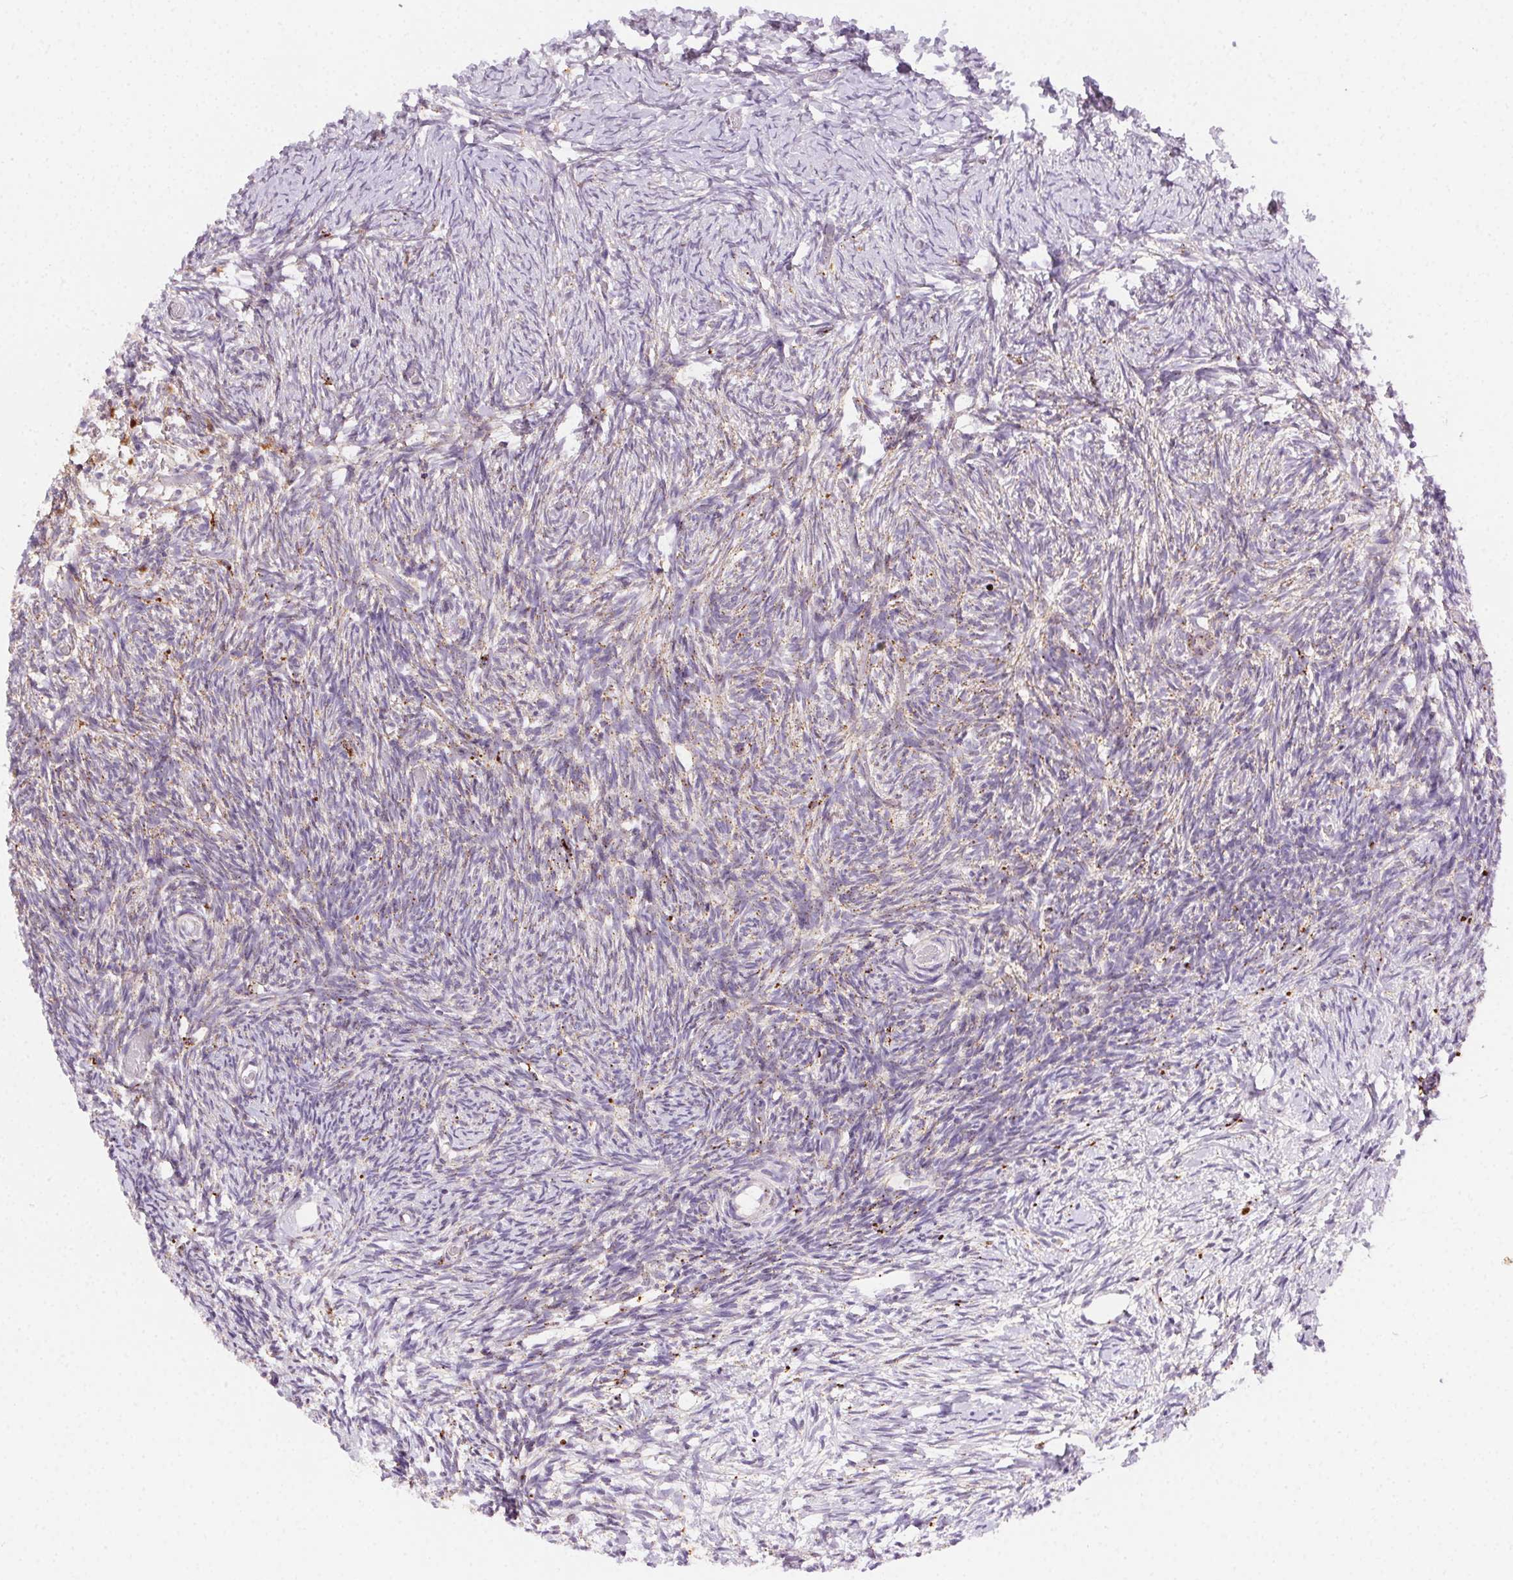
{"staining": {"intensity": "moderate", "quantity": "<25%", "location": "cytoplasmic/membranous"}, "tissue": "ovary", "cell_type": "Follicle cells", "image_type": "normal", "snomed": [{"axis": "morphology", "description": "Normal tissue, NOS"}, {"axis": "topography", "description": "Ovary"}], "caption": "Protein analysis of normal ovary exhibits moderate cytoplasmic/membranous expression in approximately <25% of follicle cells.", "gene": "SCPEP1", "patient": {"sex": "female", "age": 39}}